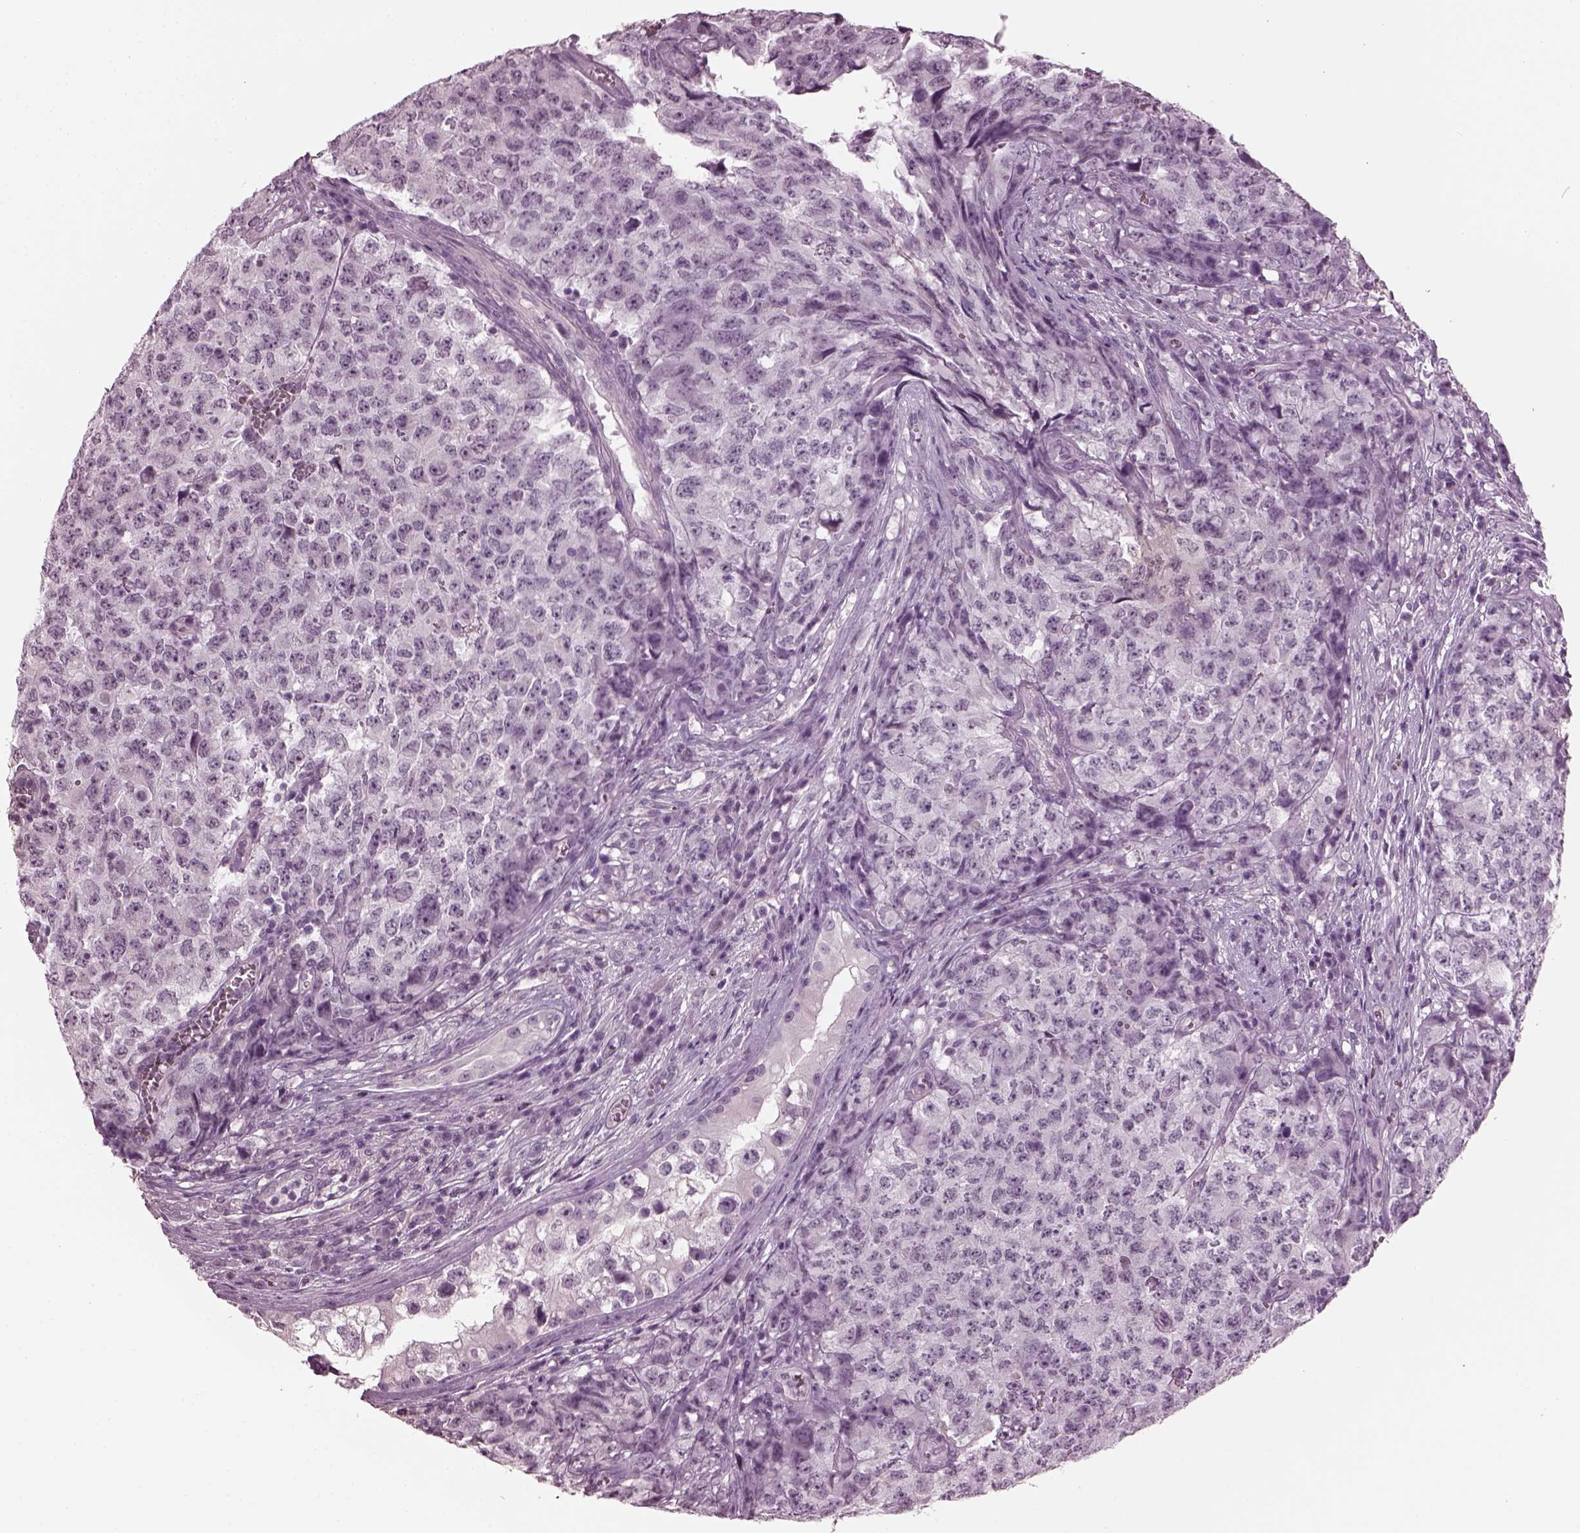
{"staining": {"intensity": "negative", "quantity": "none", "location": "none"}, "tissue": "testis cancer", "cell_type": "Tumor cells", "image_type": "cancer", "snomed": [{"axis": "morphology", "description": "Carcinoma, Embryonal, NOS"}, {"axis": "topography", "description": "Testis"}], "caption": "IHC of testis embryonal carcinoma reveals no staining in tumor cells.", "gene": "SLC6A17", "patient": {"sex": "male", "age": 23}}